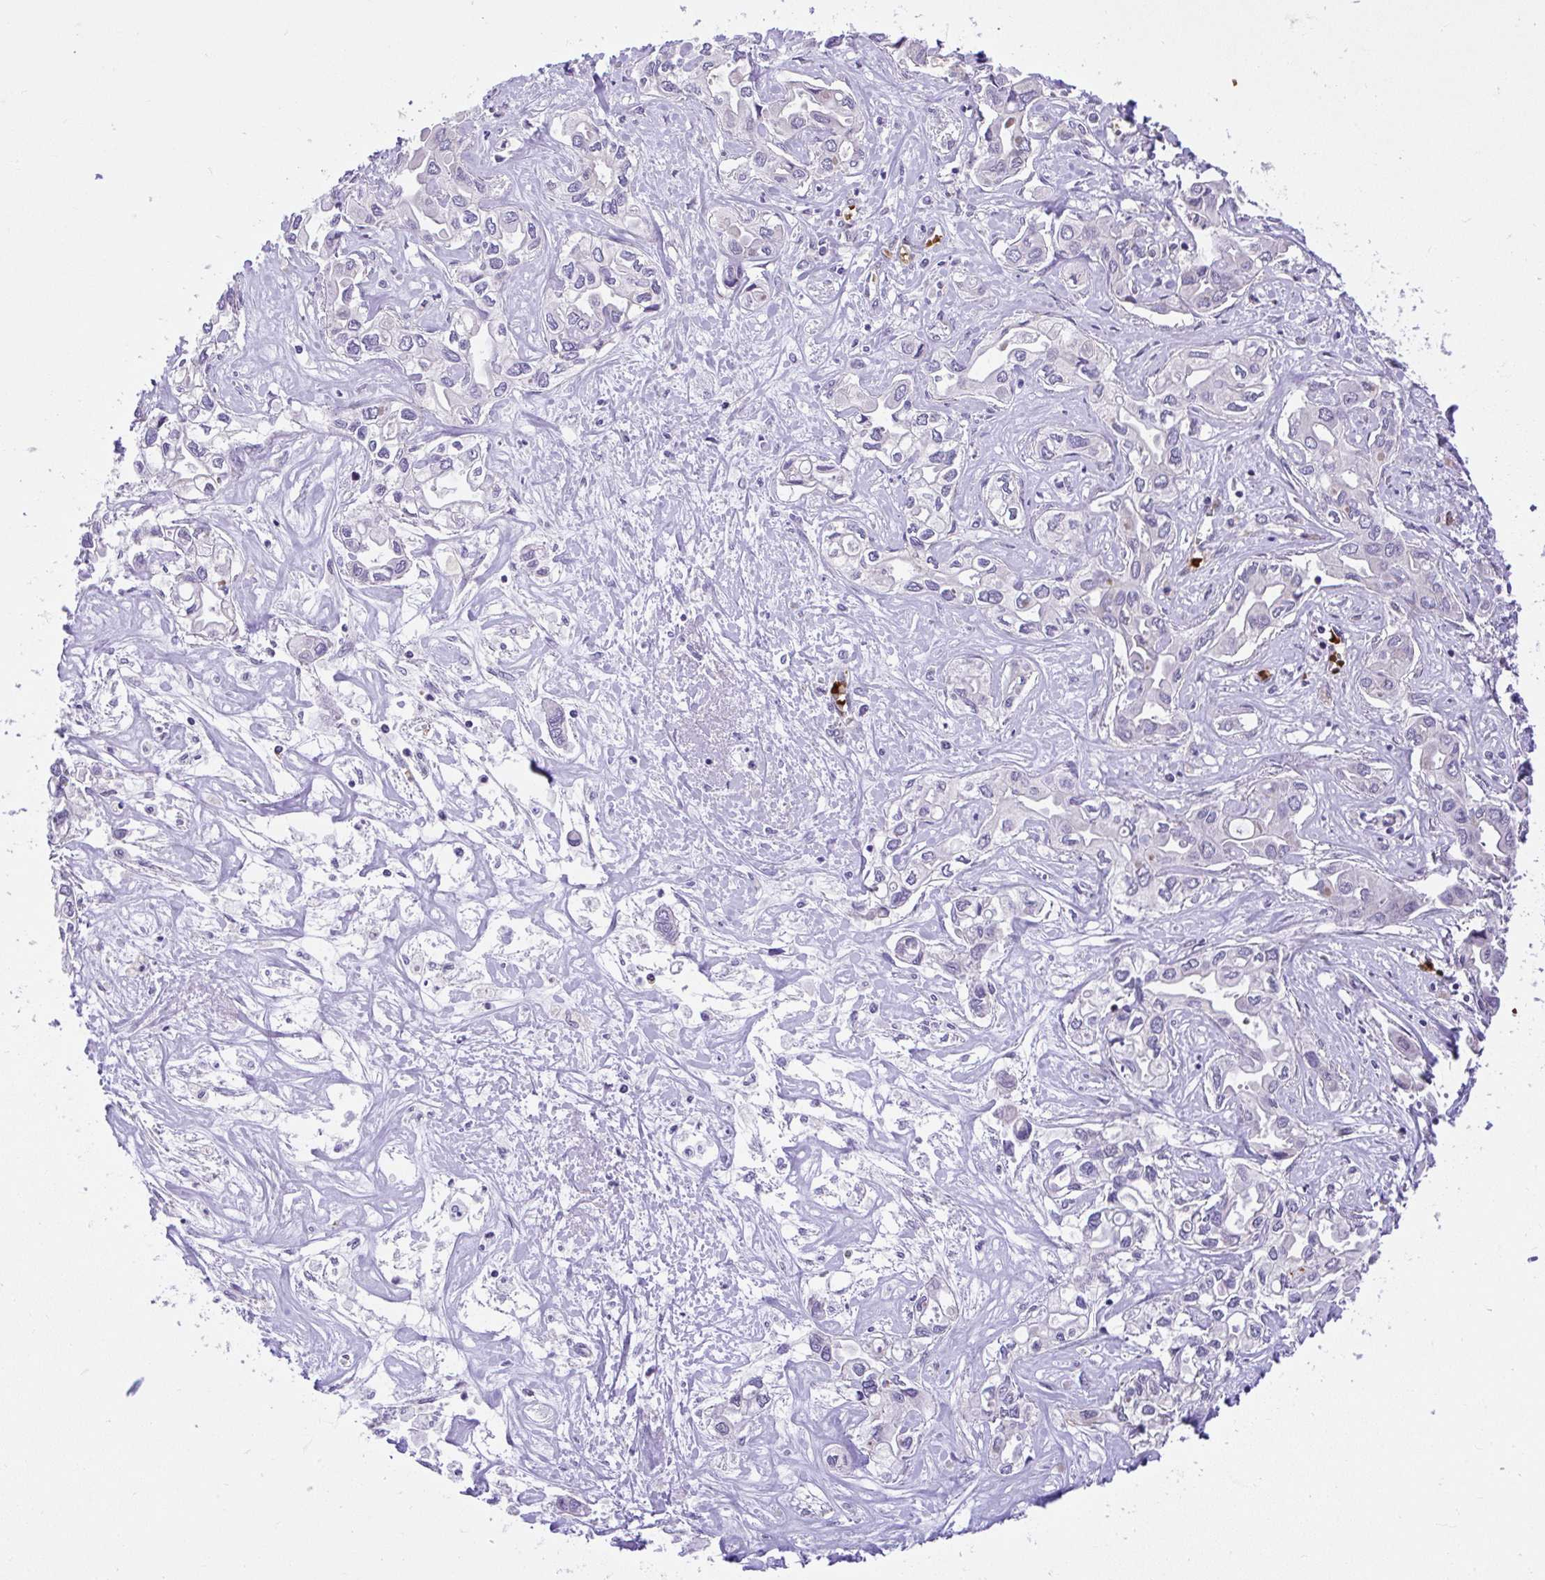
{"staining": {"intensity": "negative", "quantity": "none", "location": "none"}, "tissue": "liver cancer", "cell_type": "Tumor cells", "image_type": "cancer", "snomed": [{"axis": "morphology", "description": "Cholangiocarcinoma"}, {"axis": "topography", "description": "Liver"}], "caption": "A high-resolution histopathology image shows immunohistochemistry staining of liver cancer (cholangiocarcinoma), which displays no significant staining in tumor cells.", "gene": "CHIA", "patient": {"sex": "female", "age": 64}}